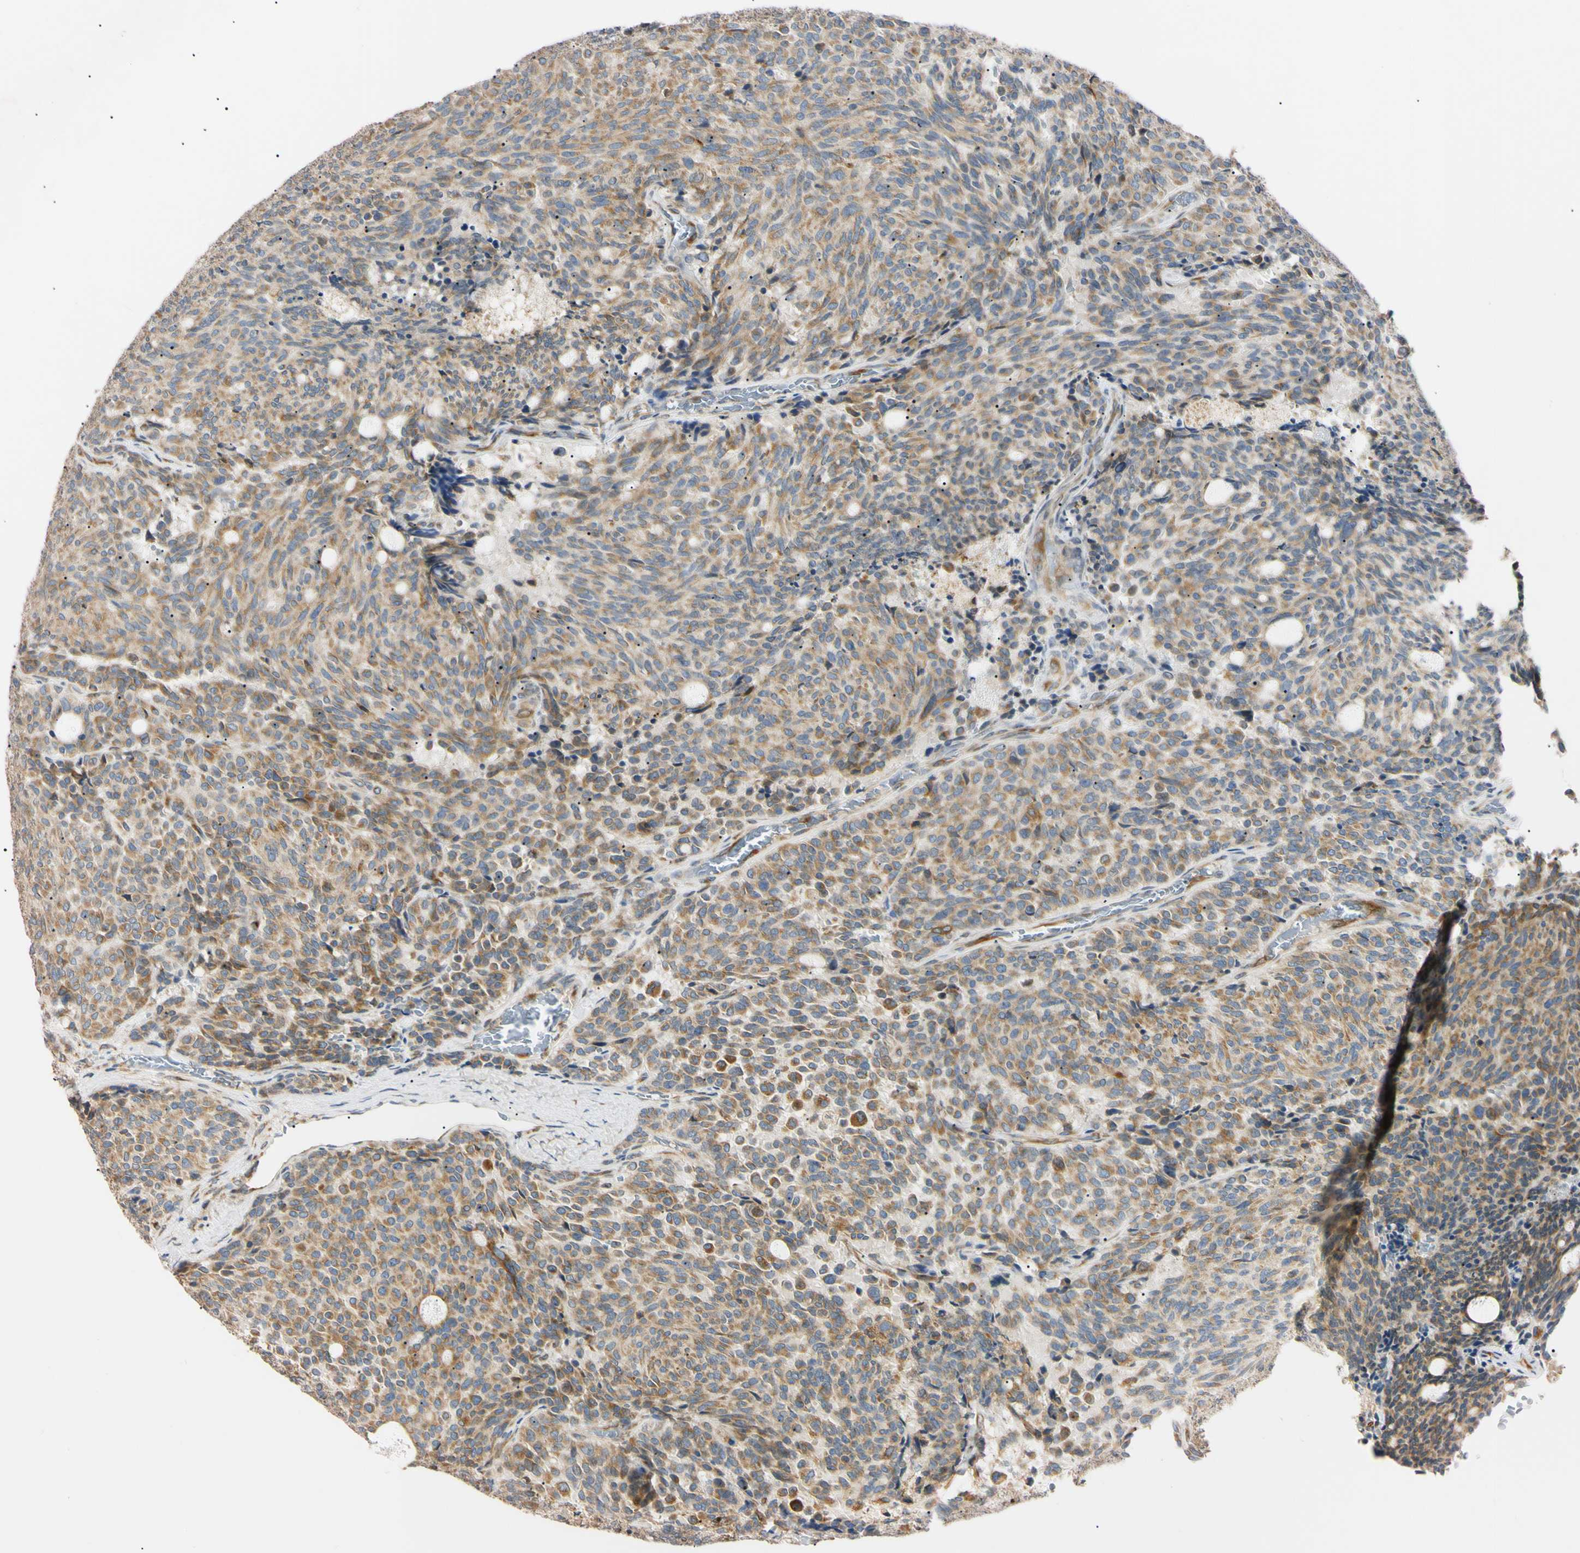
{"staining": {"intensity": "weak", "quantity": ">75%", "location": "cytoplasmic/membranous"}, "tissue": "carcinoid", "cell_type": "Tumor cells", "image_type": "cancer", "snomed": [{"axis": "morphology", "description": "Carcinoid, malignant, NOS"}, {"axis": "topography", "description": "Pancreas"}], "caption": "Weak cytoplasmic/membranous staining for a protein is identified in about >75% of tumor cells of carcinoid using immunohistochemistry (IHC).", "gene": "IER3IP1", "patient": {"sex": "female", "age": 54}}